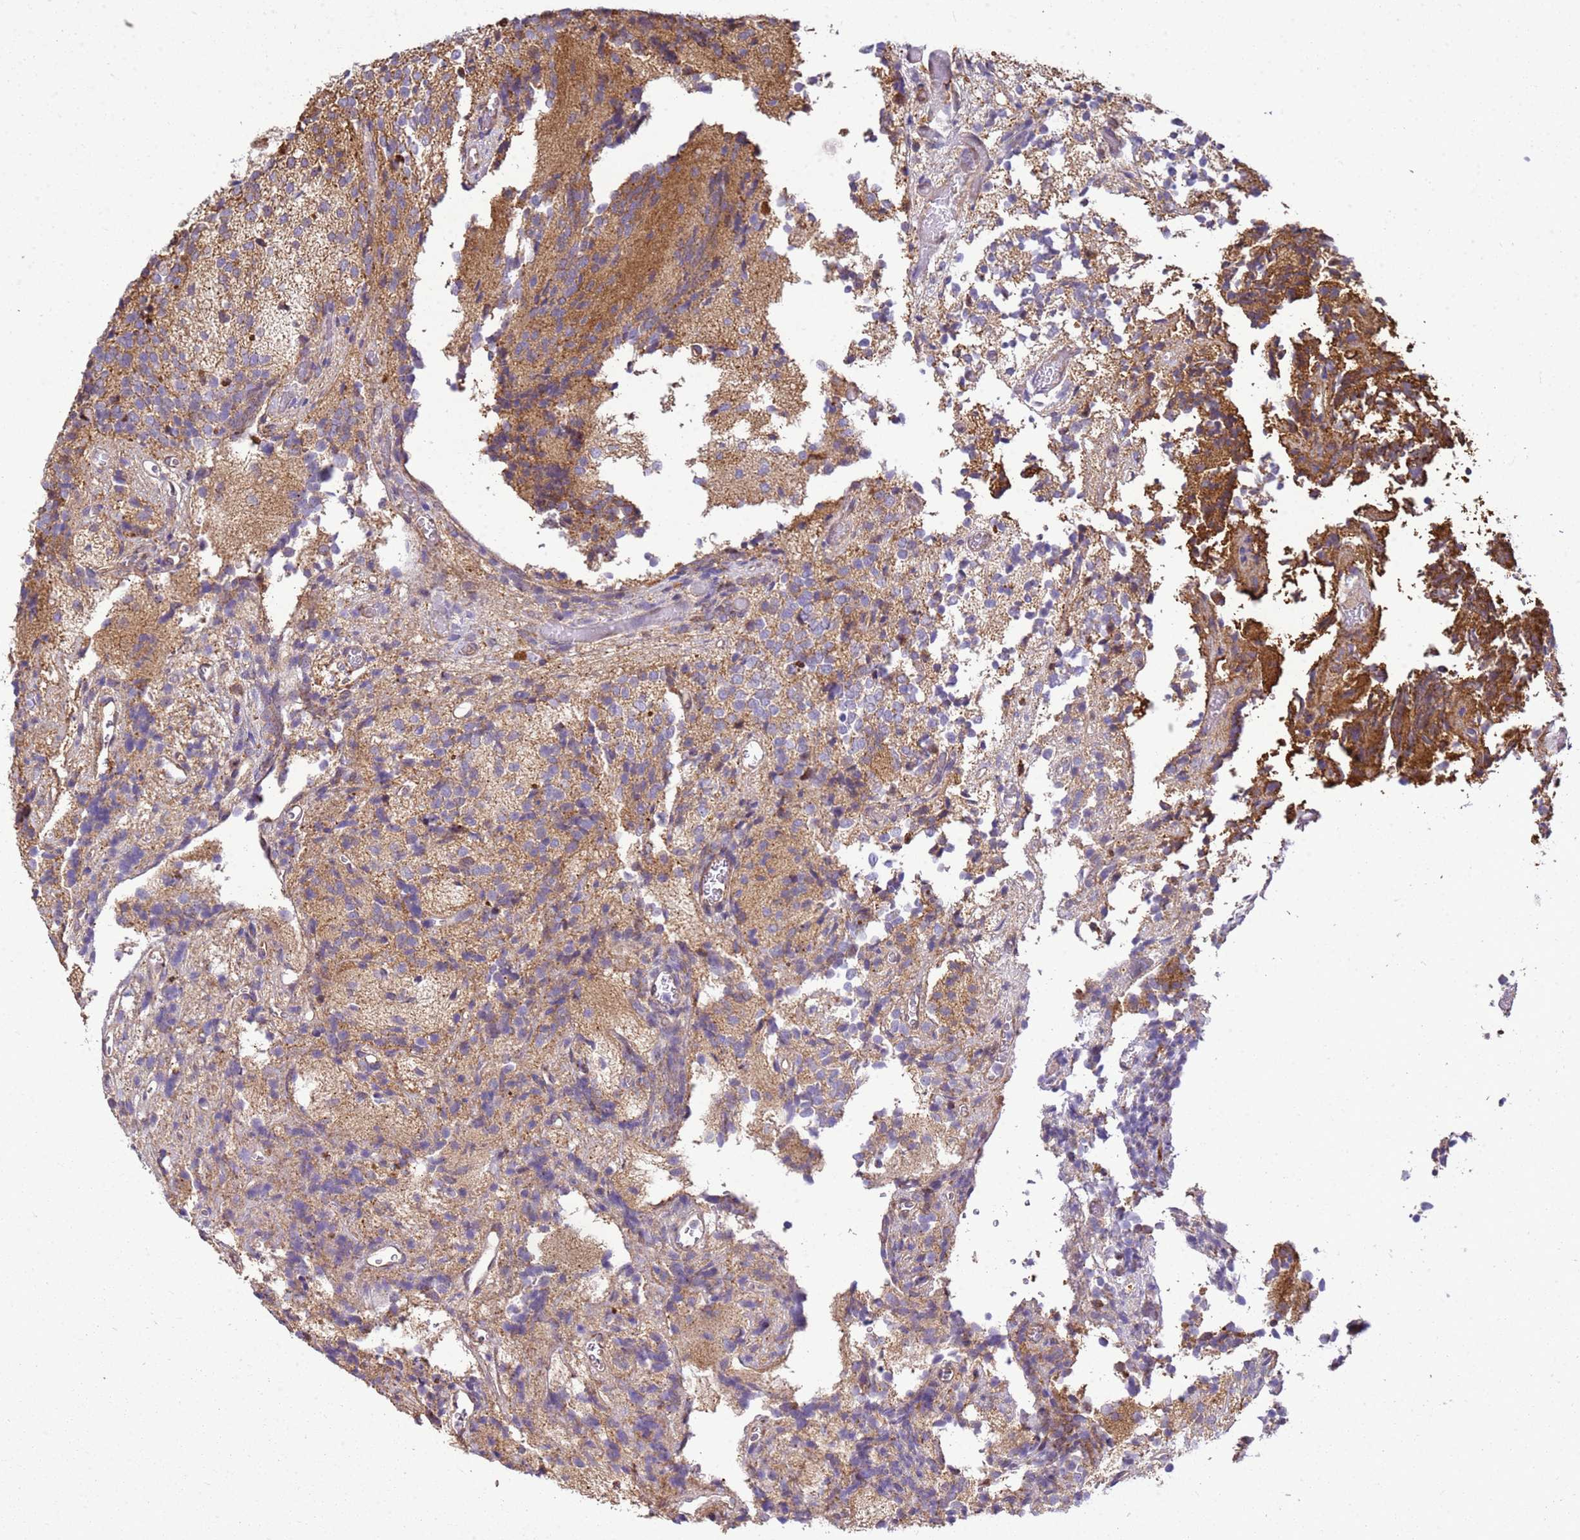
{"staining": {"intensity": "moderate", "quantity": ">75%", "location": "cytoplasmic/membranous"}, "tissue": "glioma", "cell_type": "Tumor cells", "image_type": "cancer", "snomed": [{"axis": "morphology", "description": "Glioma, malignant, Low grade"}, {"axis": "topography", "description": "Brain"}], "caption": "IHC histopathology image of human glioma stained for a protein (brown), which reveals medium levels of moderate cytoplasmic/membranous expression in approximately >75% of tumor cells.", "gene": "YWHAE", "patient": {"sex": "female", "age": 1}}